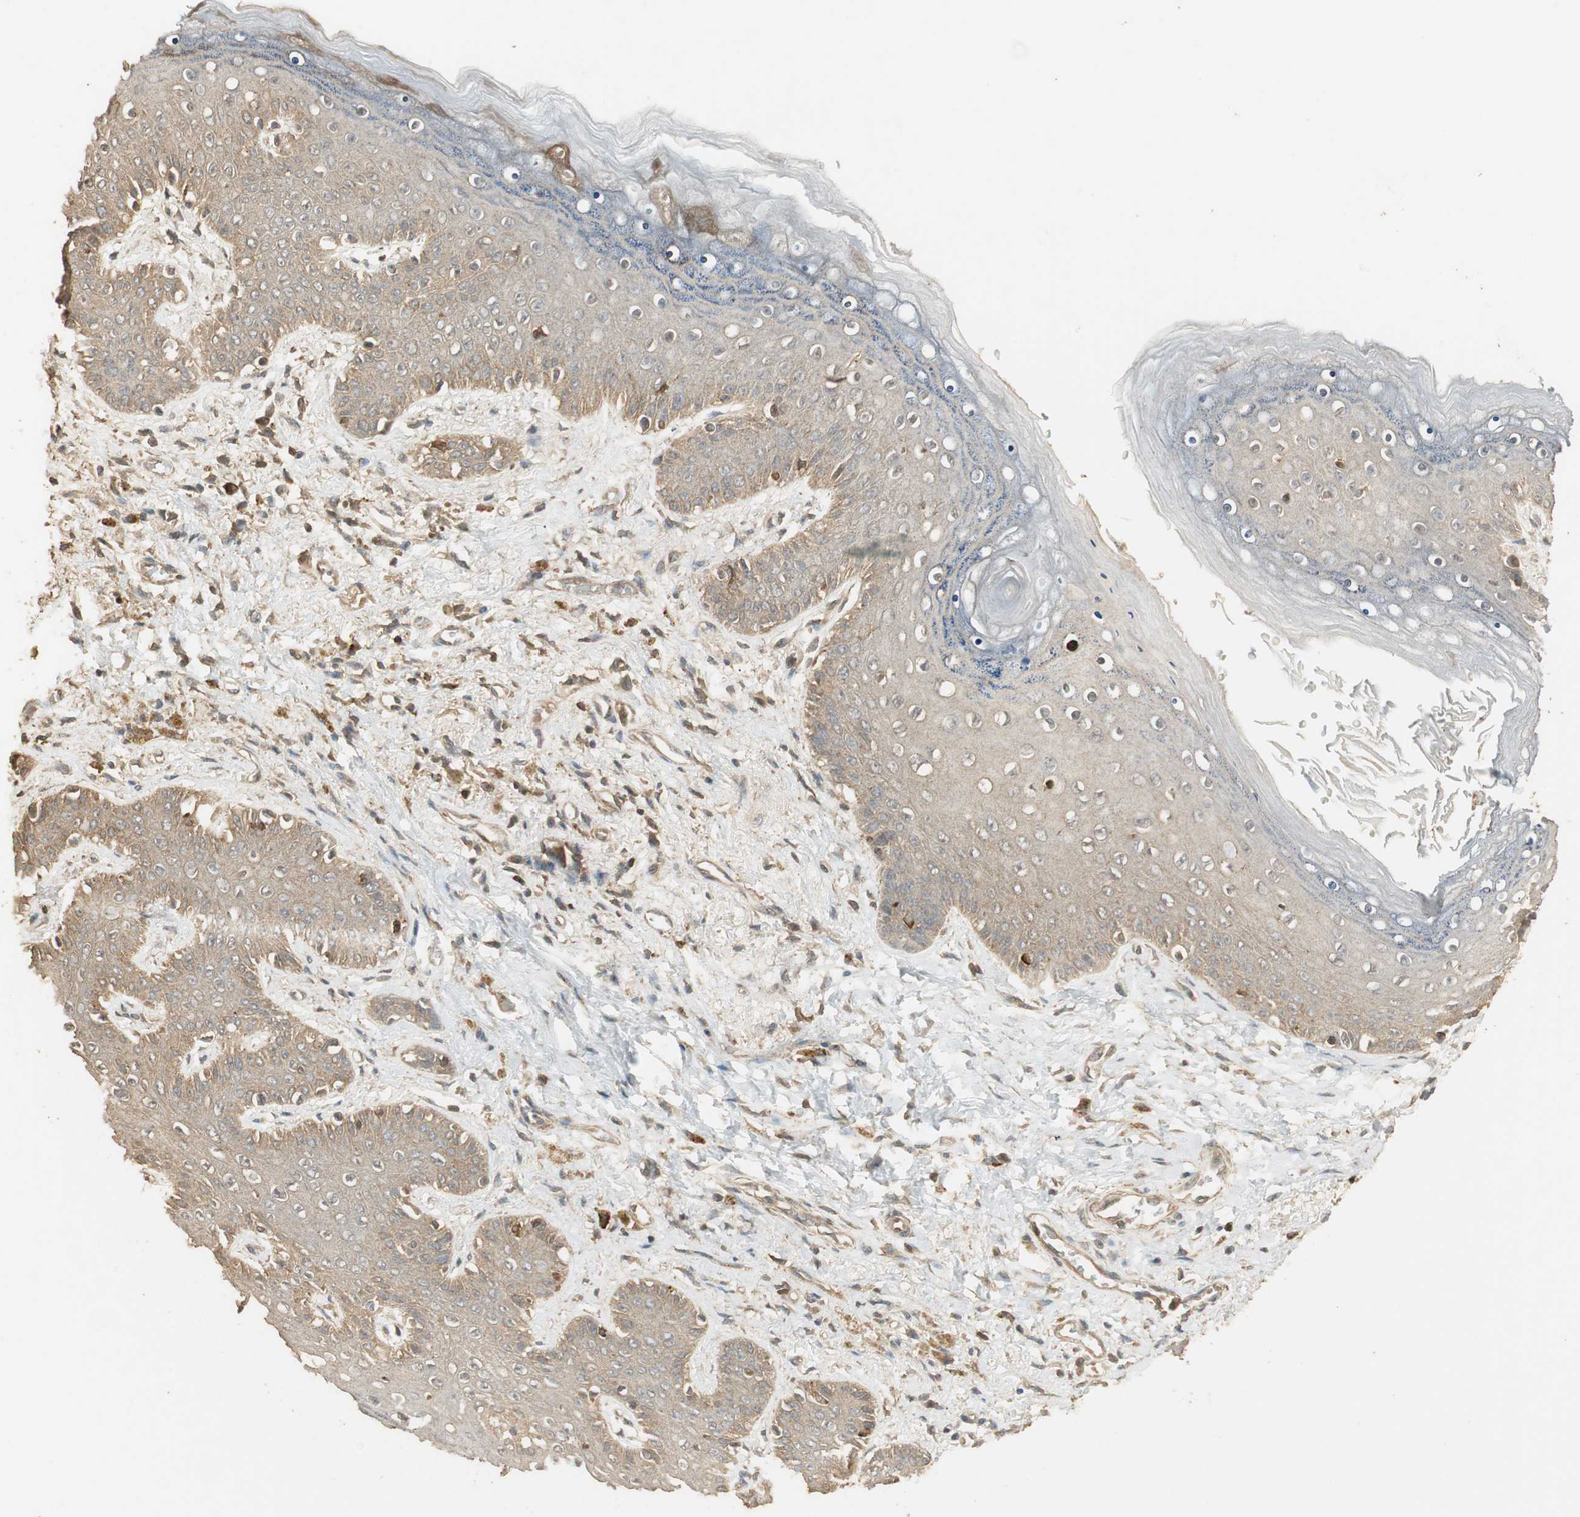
{"staining": {"intensity": "moderate", "quantity": "25%-75%", "location": "cytoplasmic/membranous"}, "tissue": "skin", "cell_type": "Epidermal cells", "image_type": "normal", "snomed": [{"axis": "morphology", "description": "Normal tissue, NOS"}, {"axis": "topography", "description": "Anal"}], "caption": "Brown immunohistochemical staining in unremarkable skin demonstrates moderate cytoplasmic/membranous staining in approximately 25%-75% of epidermal cells.", "gene": "USP2", "patient": {"sex": "female", "age": 46}}